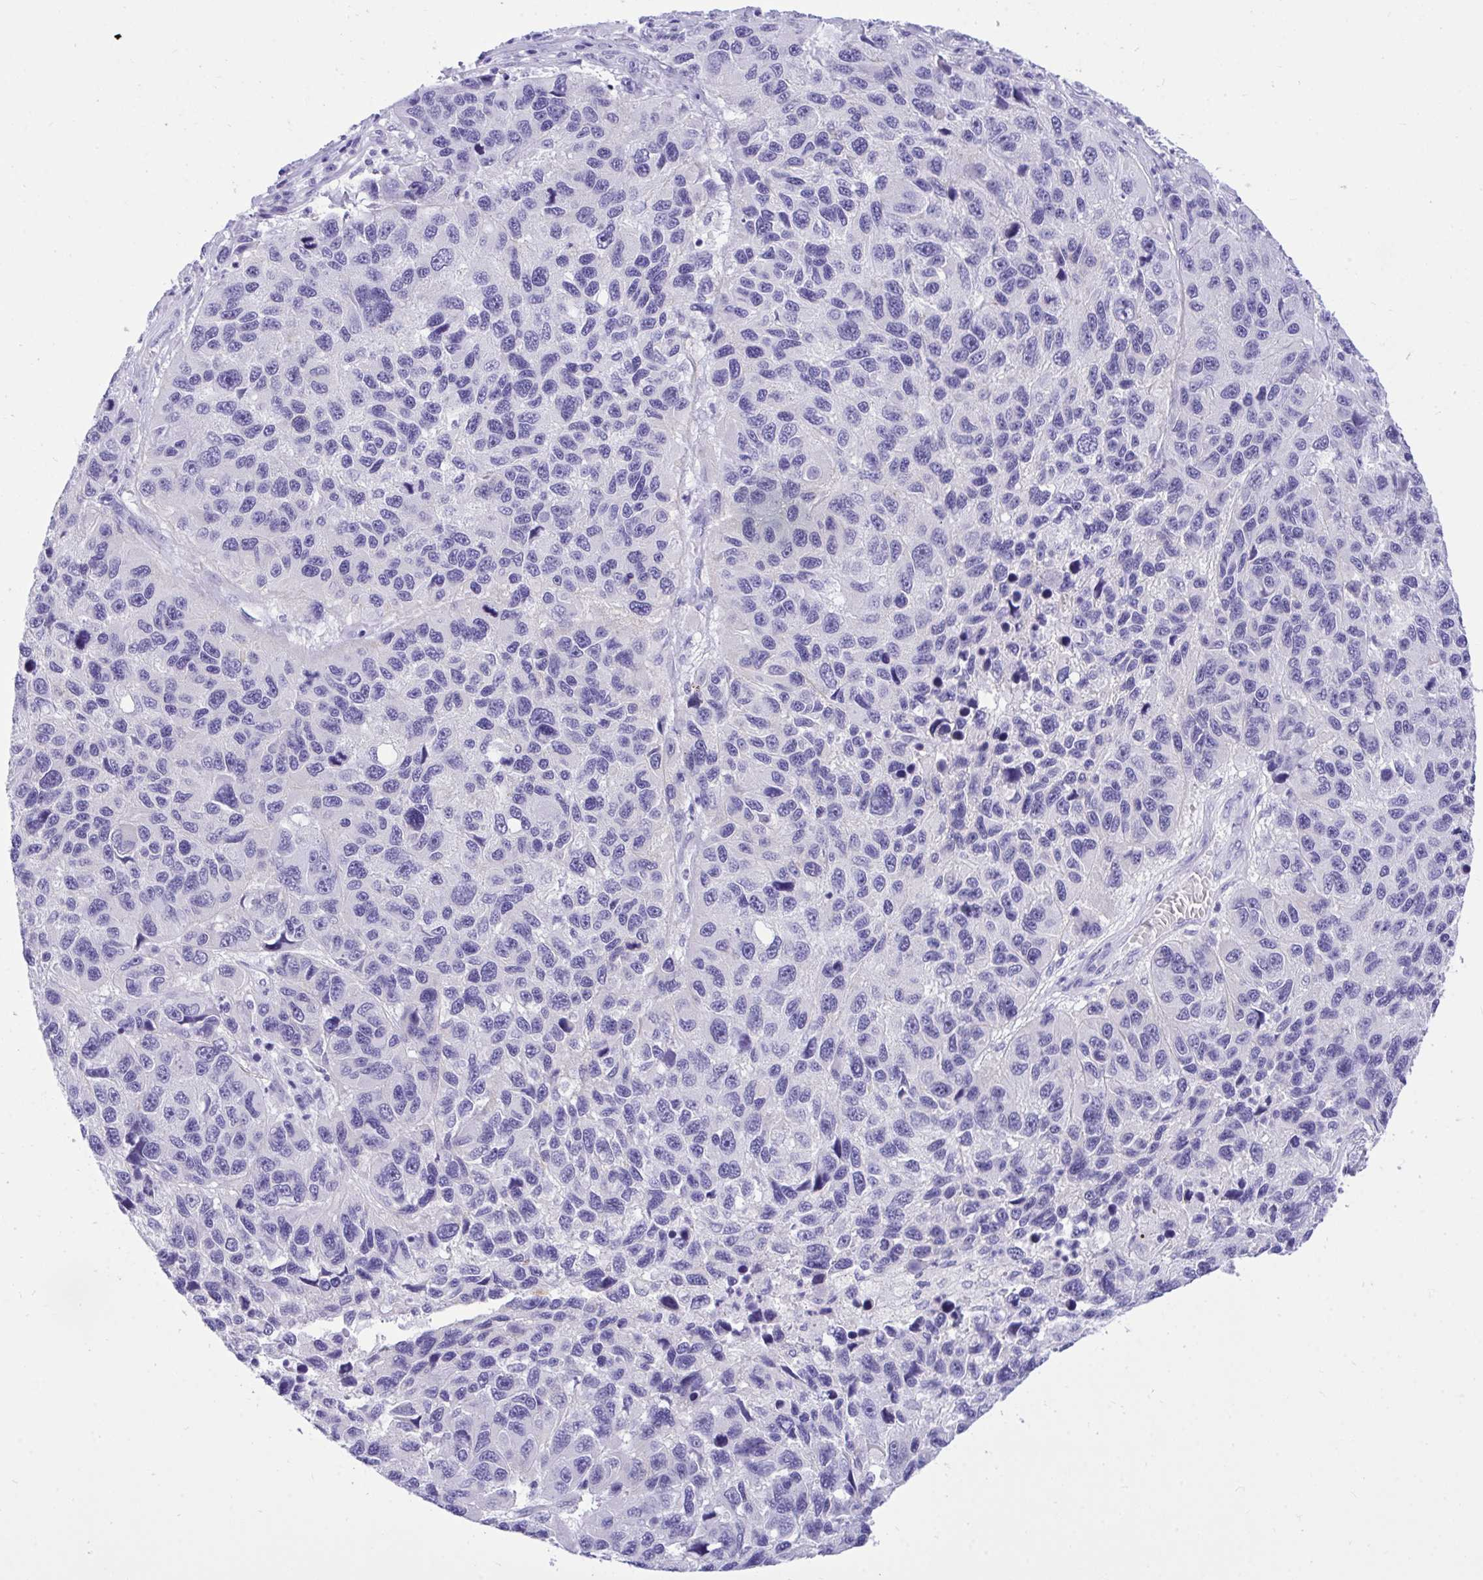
{"staining": {"intensity": "negative", "quantity": "none", "location": "none"}, "tissue": "melanoma", "cell_type": "Tumor cells", "image_type": "cancer", "snomed": [{"axis": "morphology", "description": "Malignant melanoma, NOS"}, {"axis": "topography", "description": "Skin"}], "caption": "A photomicrograph of malignant melanoma stained for a protein demonstrates no brown staining in tumor cells. Brightfield microscopy of IHC stained with DAB (brown) and hematoxylin (blue), captured at high magnification.", "gene": "TLN2", "patient": {"sex": "male", "age": 53}}